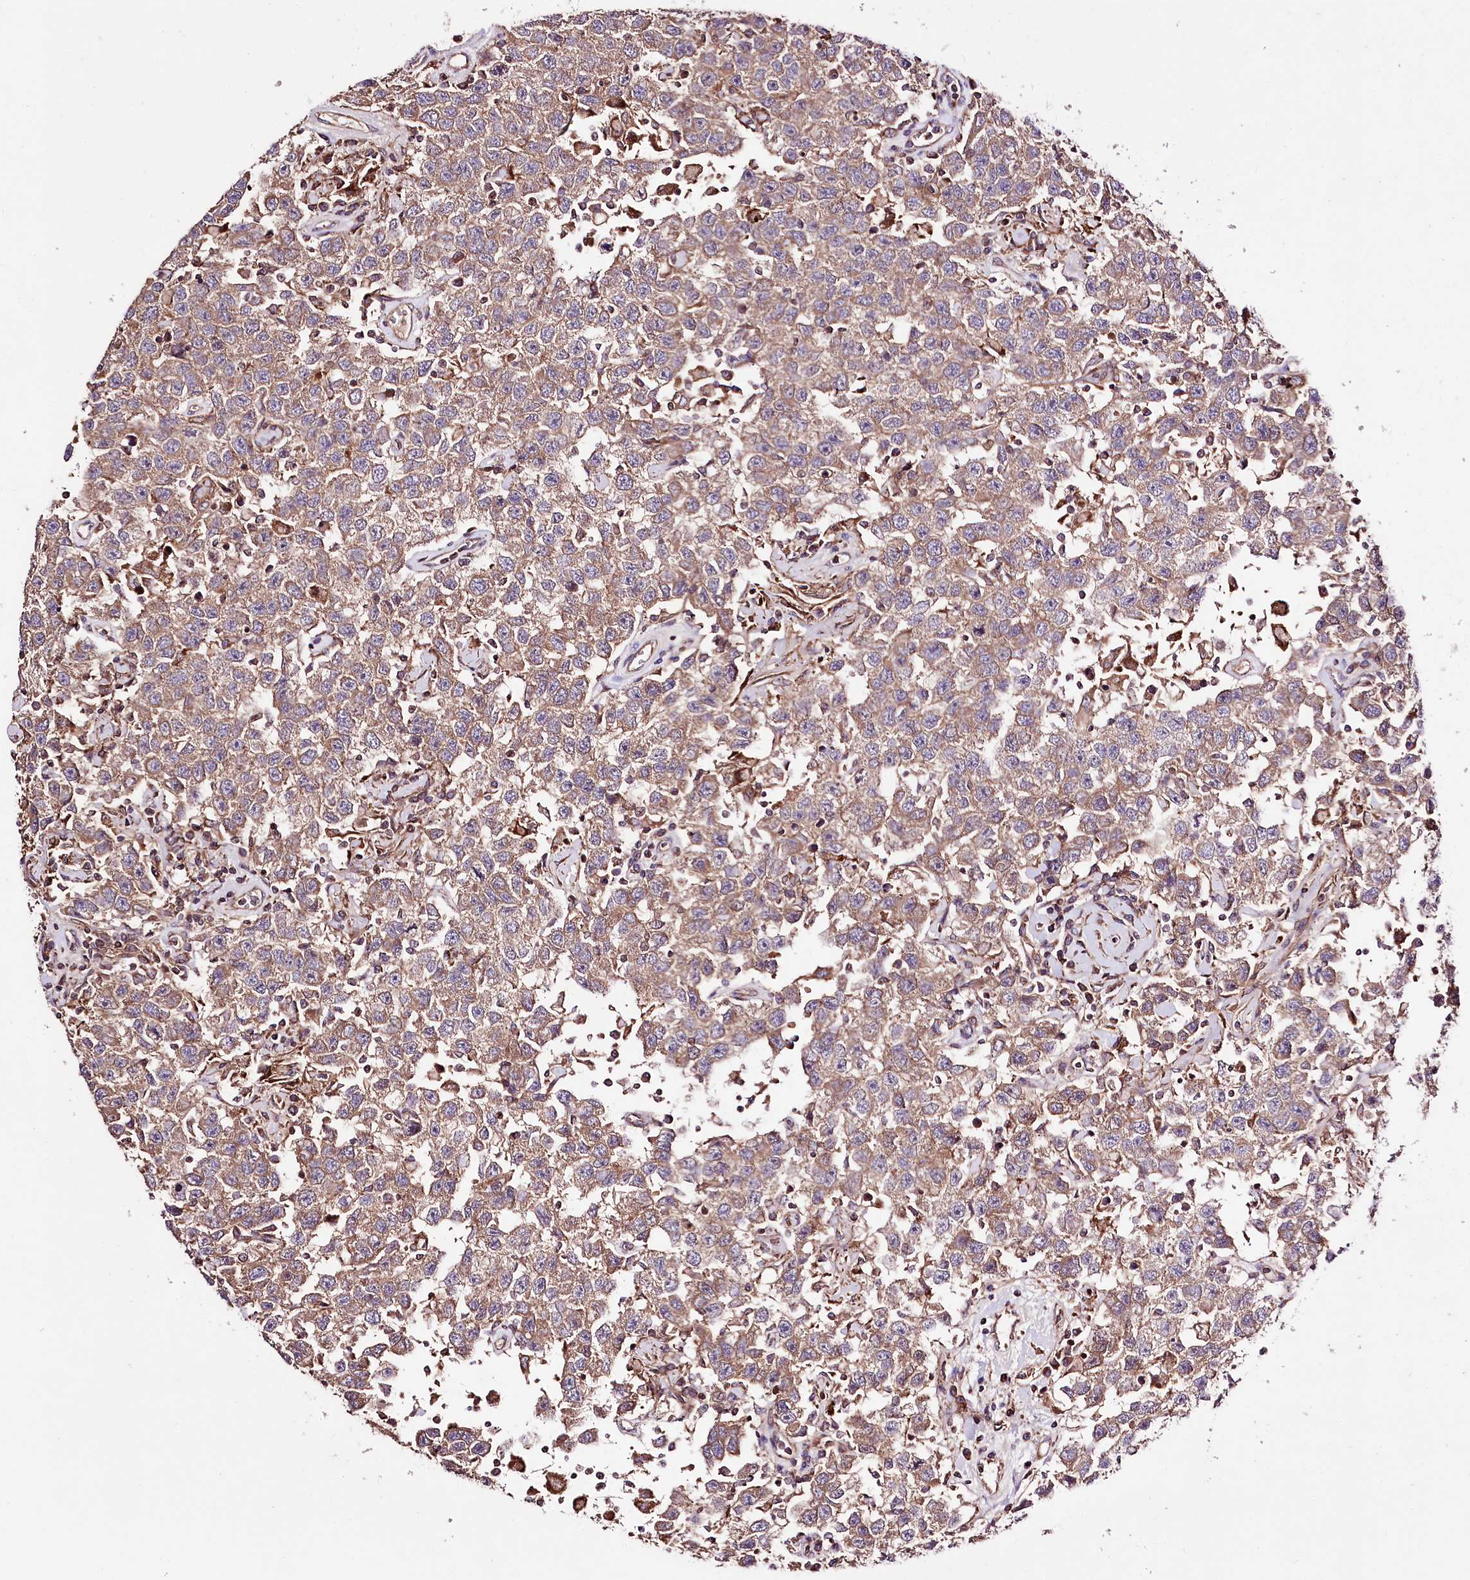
{"staining": {"intensity": "weak", "quantity": ">75%", "location": "cytoplasmic/membranous"}, "tissue": "testis cancer", "cell_type": "Tumor cells", "image_type": "cancer", "snomed": [{"axis": "morphology", "description": "Seminoma, NOS"}, {"axis": "topography", "description": "Testis"}], "caption": "Immunohistochemistry (IHC) (DAB) staining of human seminoma (testis) reveals weak cytoplasmic/membranous protein expression in about >75% of tumor cells.", "gene": "WWC1", "patient": {"sex": "male", "age": 41}}